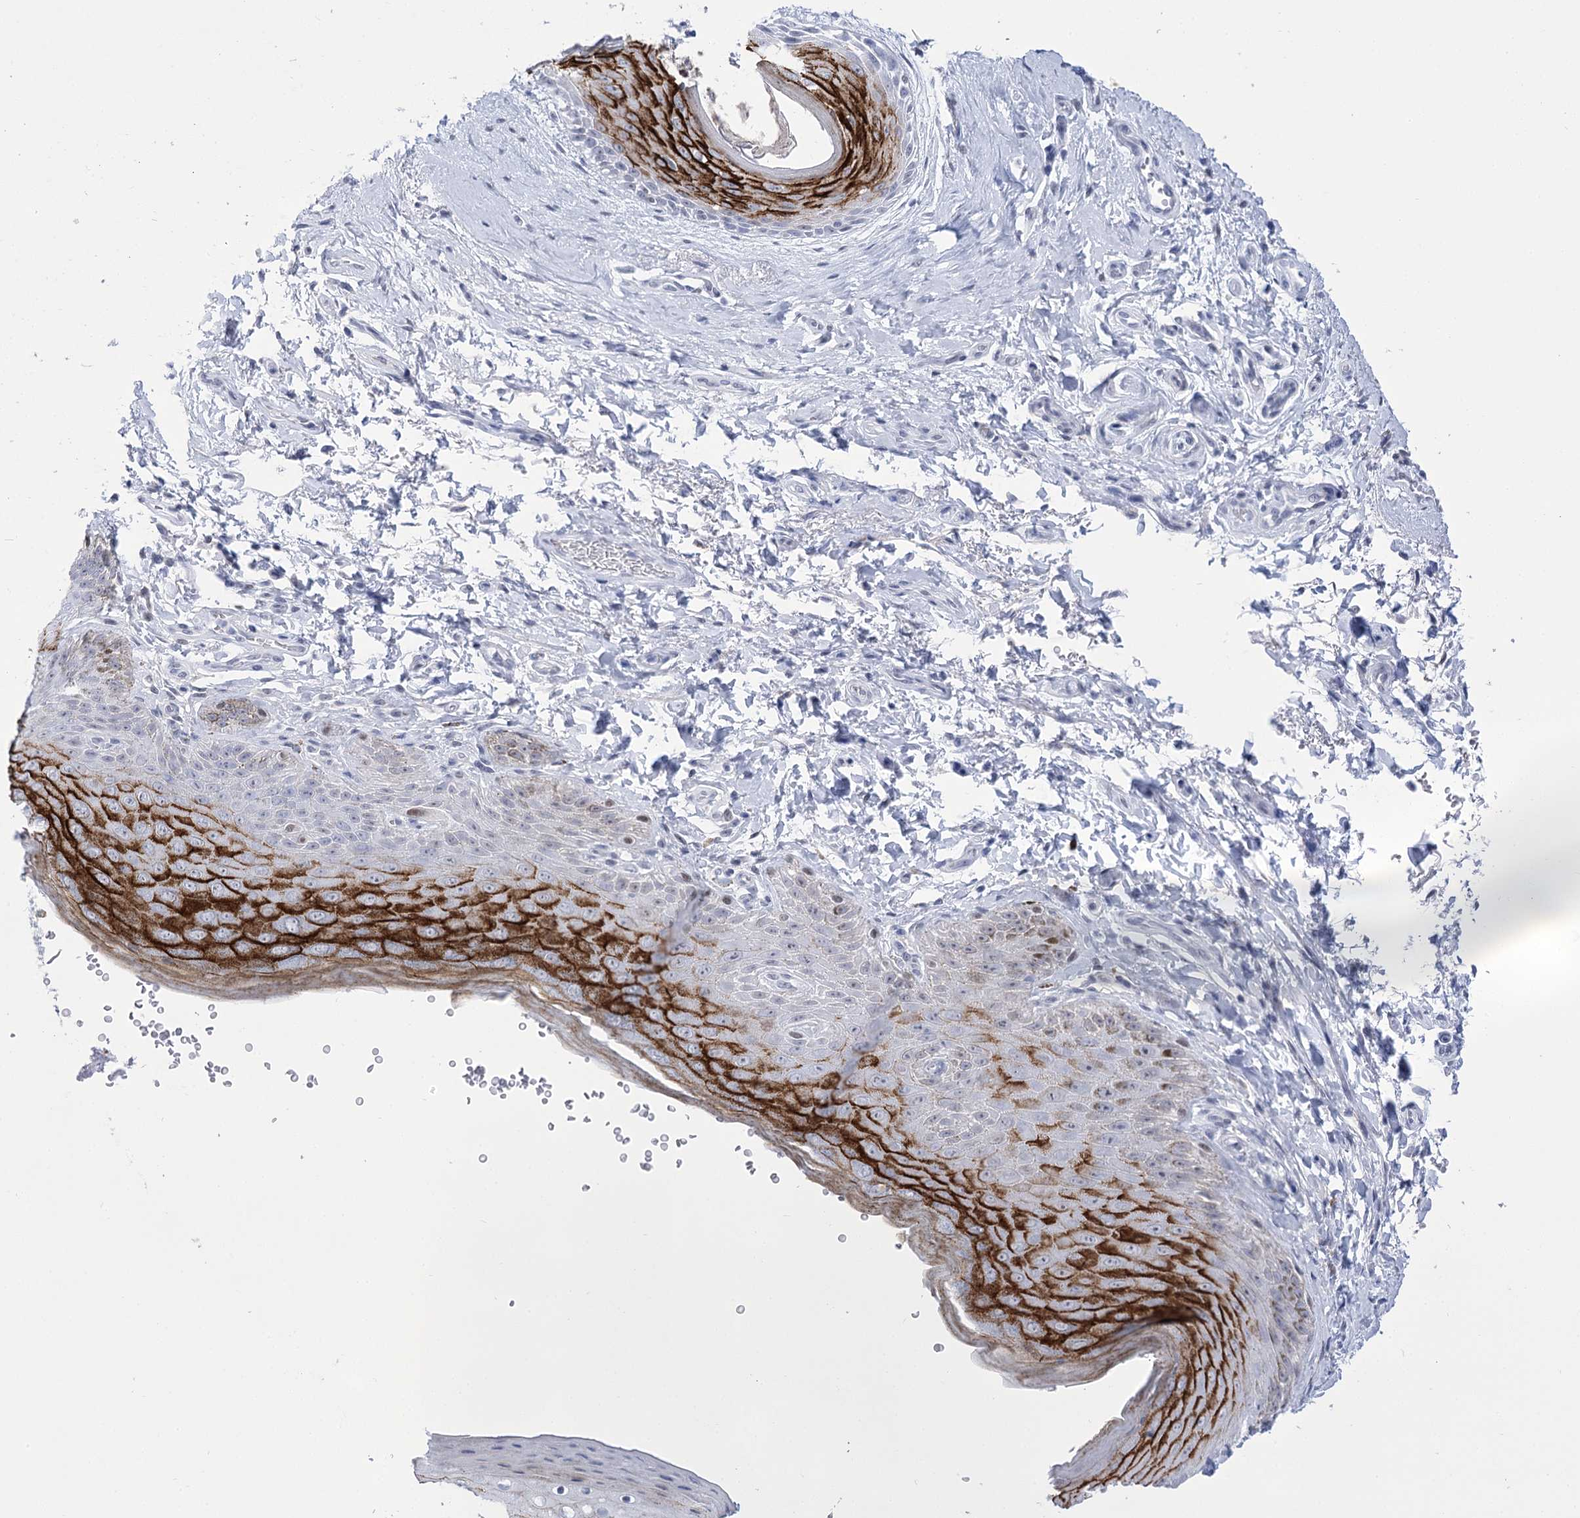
{"staining": {"intensity": "strong", "quantity": "<25%", "location": "cytoplasmic/membranous"}, "tissue": "skin", "cell_type": "Epidermal cells", "image_type": "normal", "snomed": [{"axis": "morphology", "description": "Normal tissue, NOS"}, {"axis": "topography", "description": "Anal"}], "caption": "This photomicrograph exhibits immunohistochemistry (IHC) staining of benign human skin, with medium strong cytoplasmic/membranous expression in approximately <25% of epidermal cells.", "gene": "HORMAD1", "patient": {"sex": "male", "age": 44}}